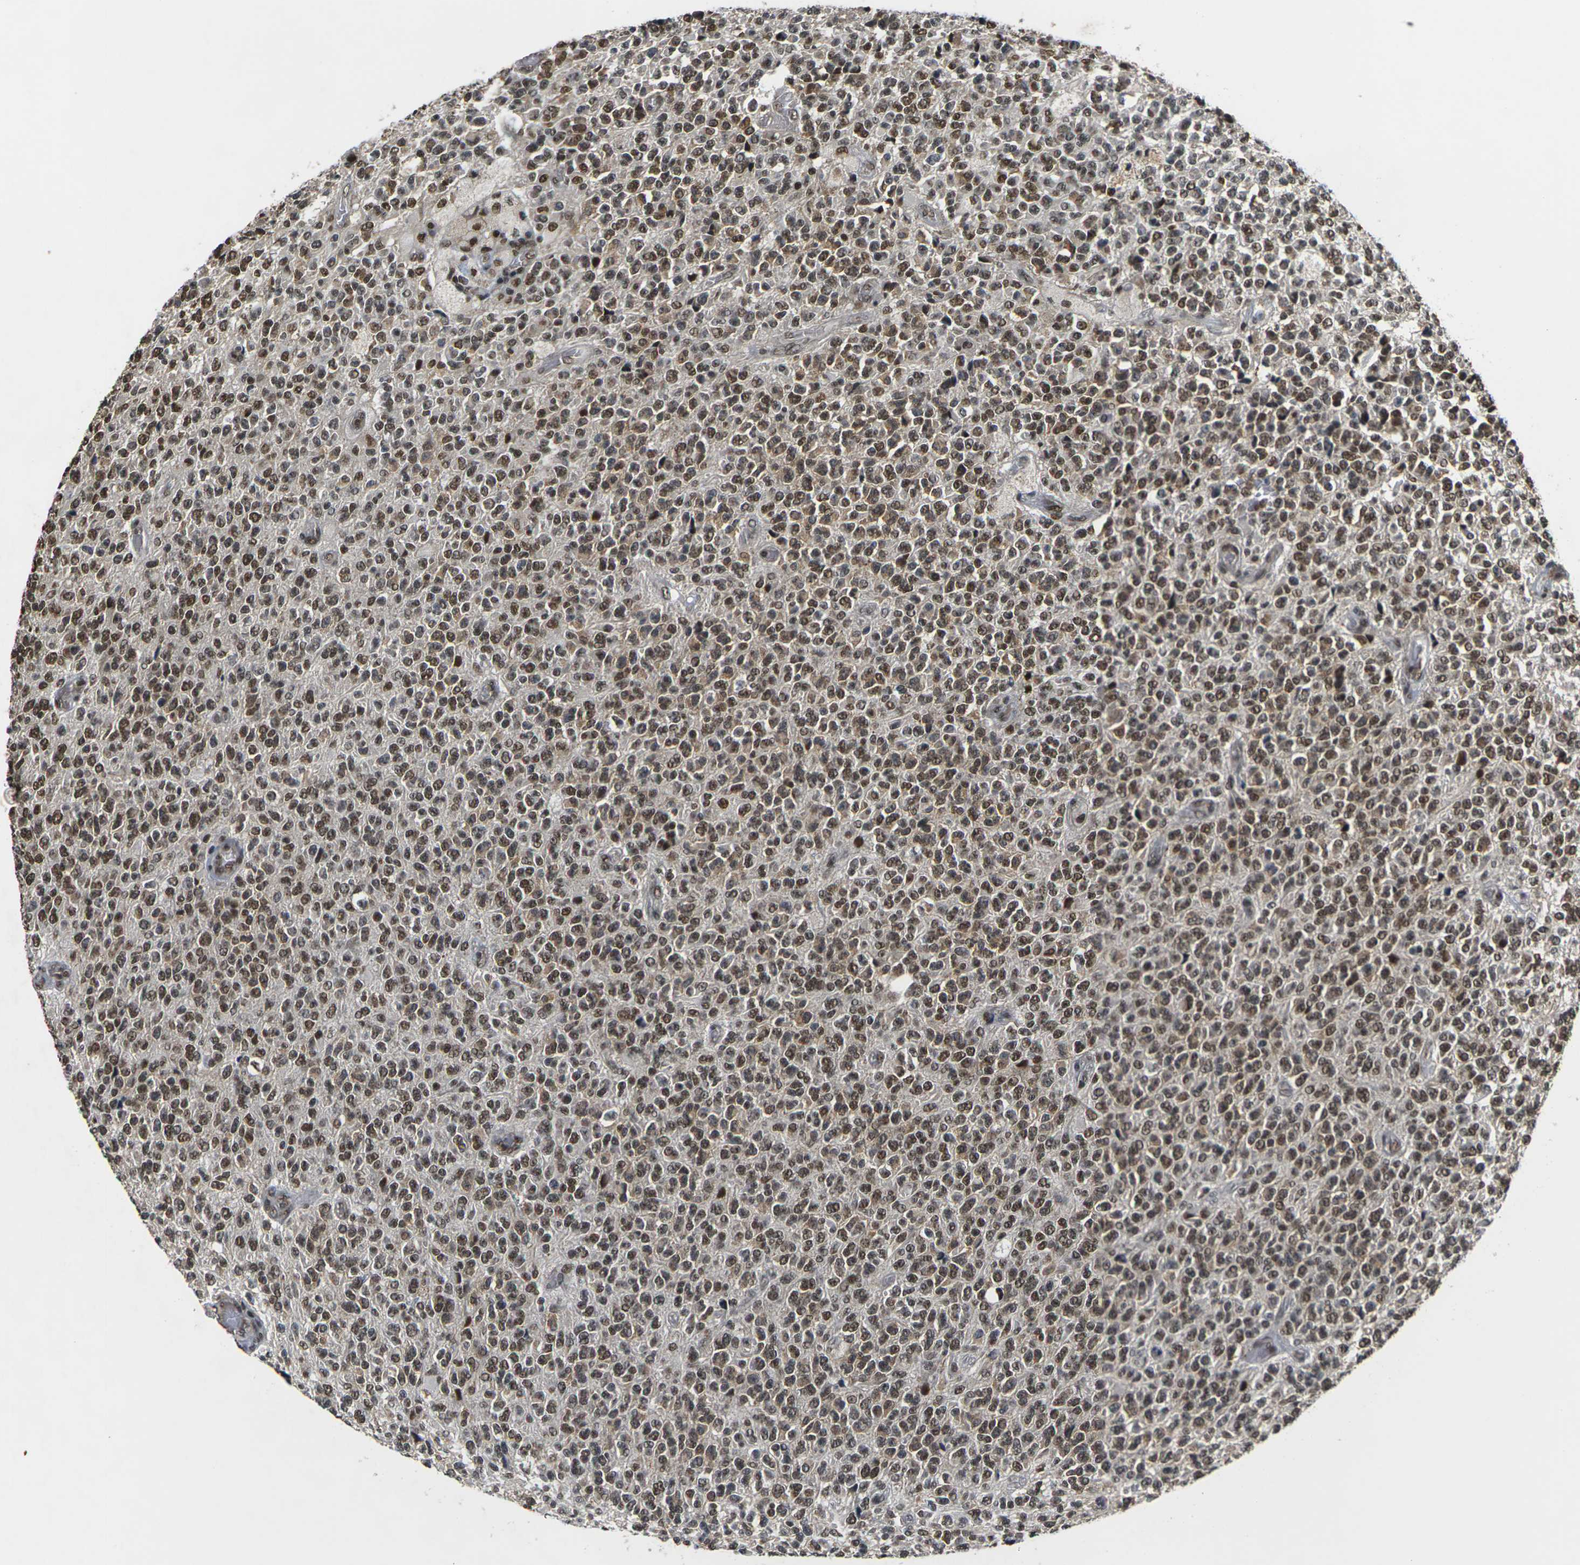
{"staining": {"intensity": "strong", "quantity": ">75%", "location": "nuclear"}, "tissue": "glioma", "cell_type": "Tumor cells", "image_type": "cancer", "snomed": [{"axis": "morphology", "description": "Glioma, malignant, High grade"}, {"axis": "topography", "description": "pancreas cauda"}], "caption": "This photomicrograph demonstrates immunohistochemistry (IHC) staining of human glioma, with high strong nuclear positivity in about >75% of tumor cells.", "gene": "NELFA", "patient": {"sex": "male", "age": 60}}